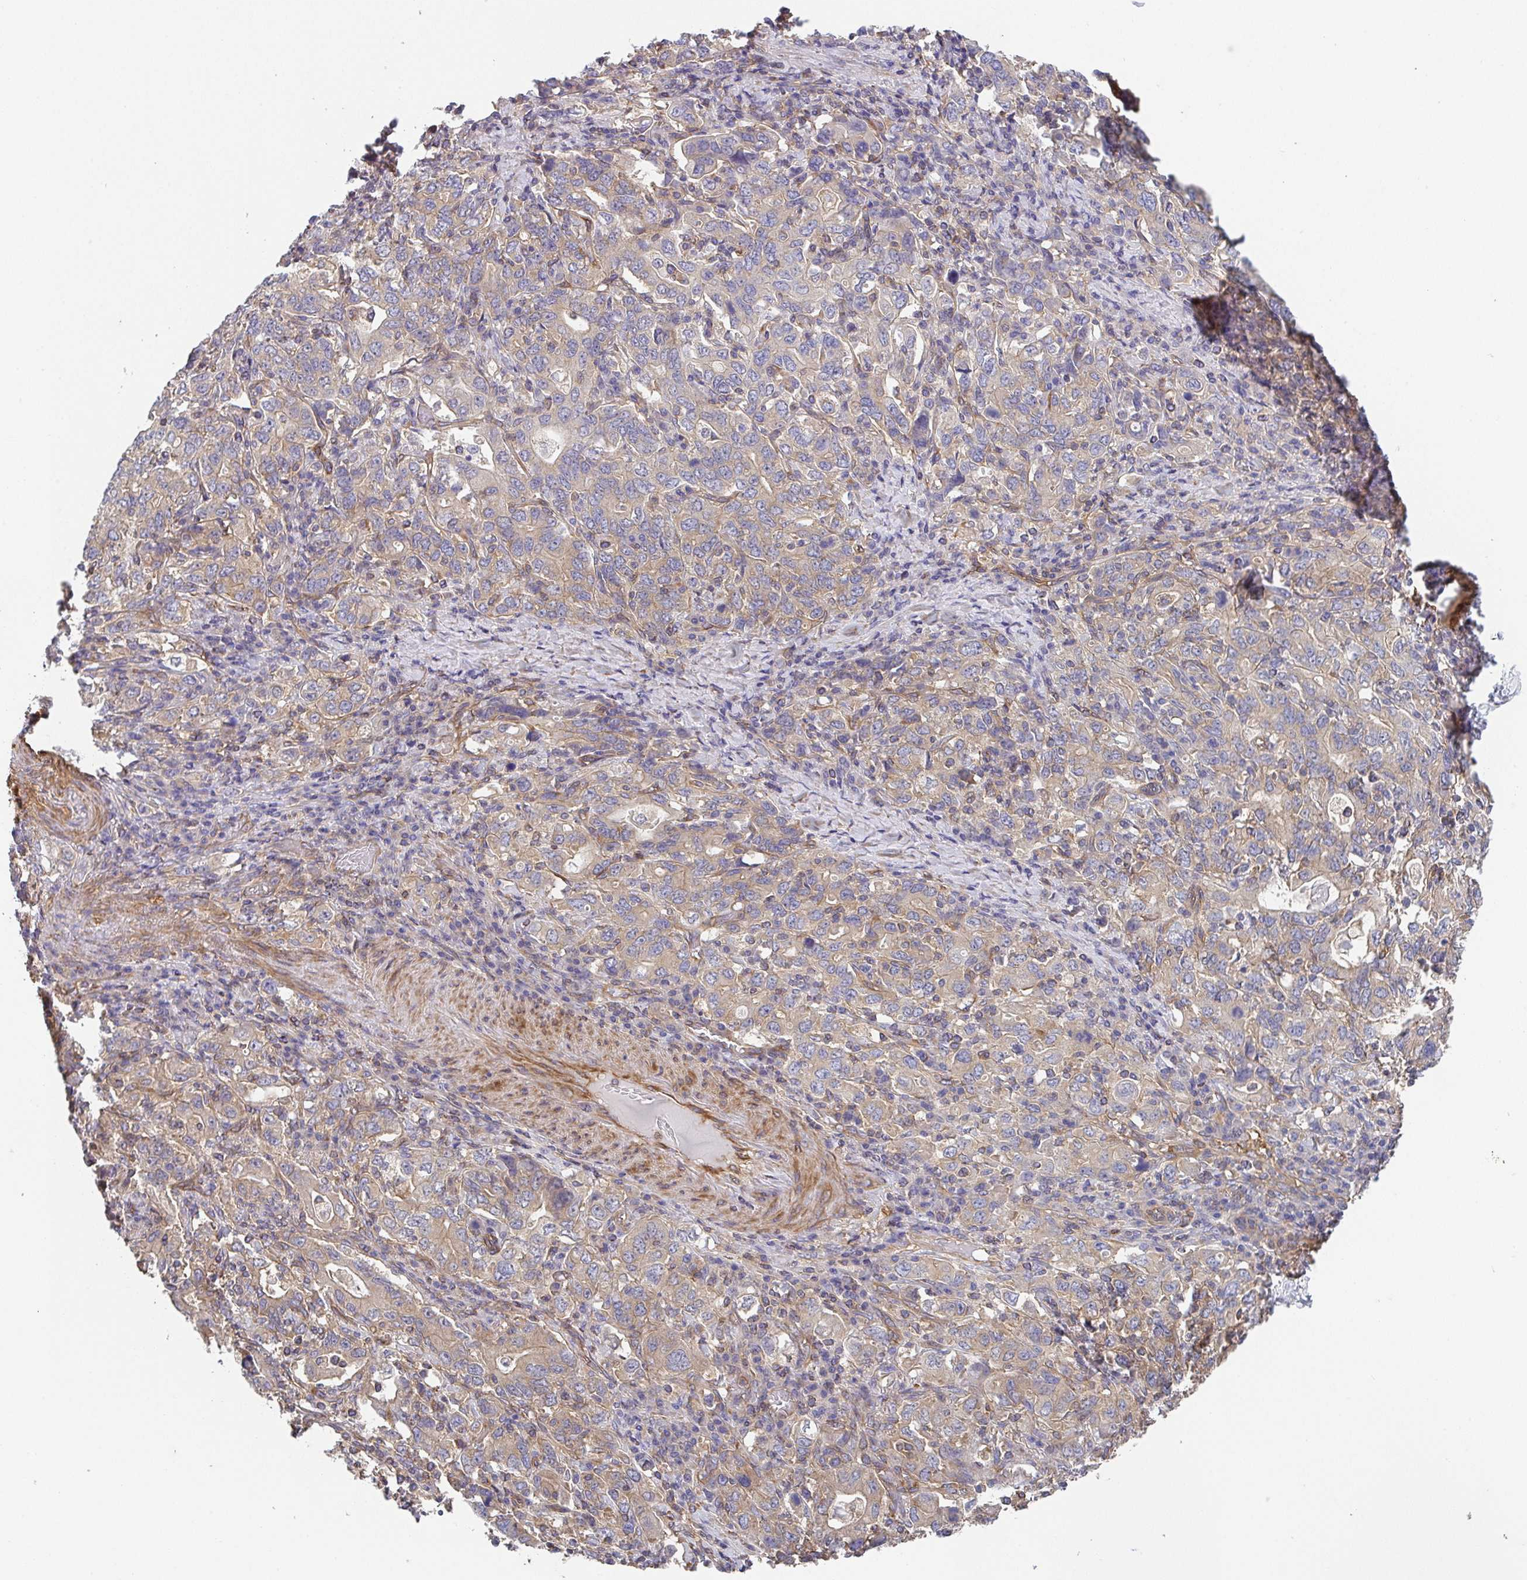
{"staining": {"intensity": "negative", "quantity": "none", "location": "none"}, "tissue": "stomach cancer", "cell_type": "Tumor cells", "image_type": "cancer", "snomed": [{"axis": "morphology", "description": "Adenocarcinoma, NOS"}, {"axis": "topography", "description": "Stomach, upper"}, {"axis": "topography", "description": "Stomach"}], "caption": "Adenocarcinoma (stomach) was stained to show a protein in brown. There is no significant expression in tumor cells. The staining is performed using DAB (3,3'-diaminobenzidine) brown chromogen with nuclei counter-stained in using hematoxylin.", "gene": "TMEM229A", "patient": {"sex": "male", "age": 62}}